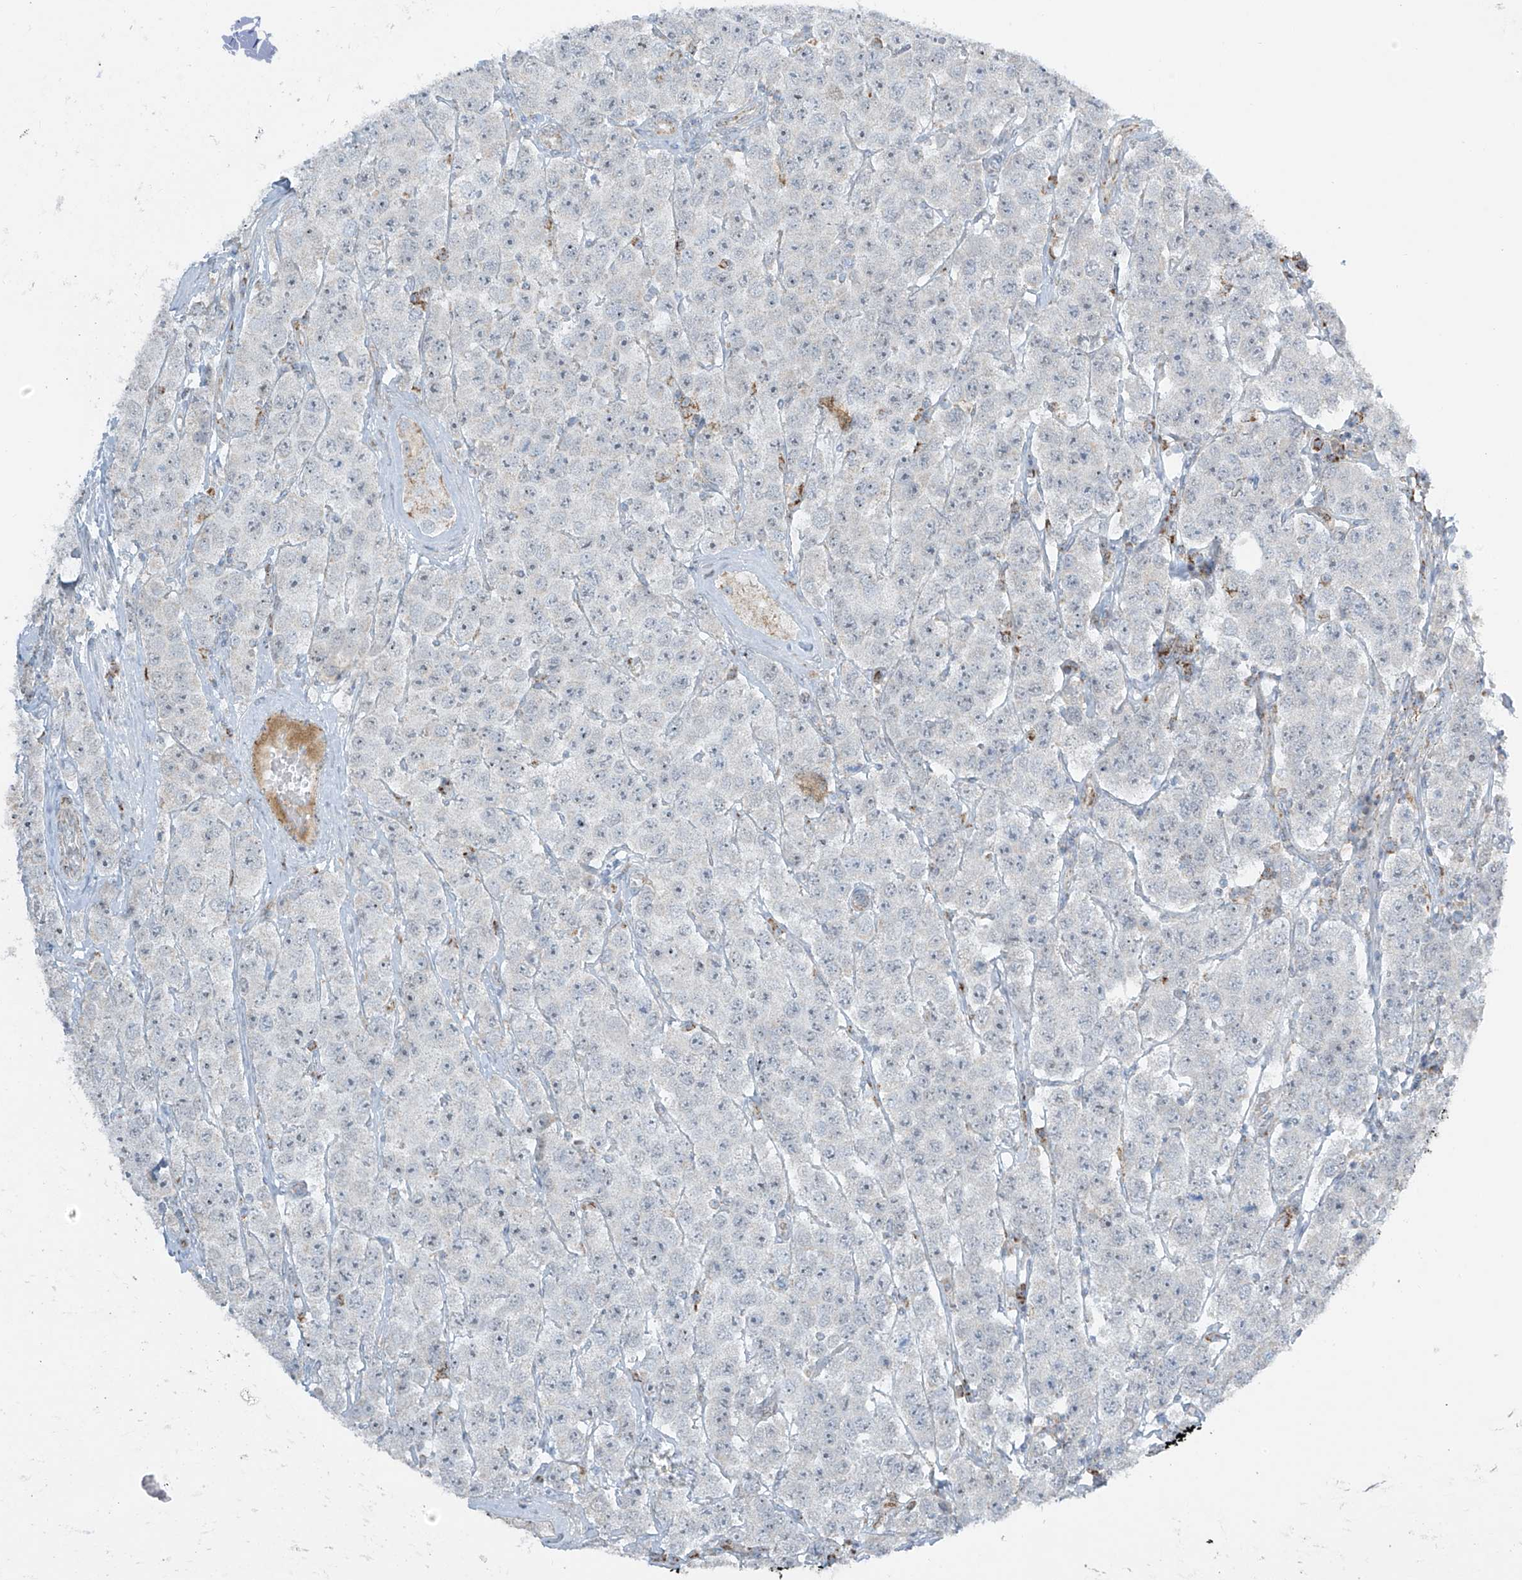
{"staining": {"intensity": "negative", "quantity": "none", "location": "none"}, "tissue": "testis cancer", "cell_type": "Tumor cells", "image_type": "cancer", "snomed": [{"axis": "morphology", "description": "Seminoma, NOS"}, {"axis": "topography", "description": "Testis"}], "caption": "An IHC micrograph of testis cancer (seminoma) is shown. There is no staining in tumor cells of testis cancer (seminoma).", "gene": "SMDT1", "patient": {"sex": "male", "age": 28}}